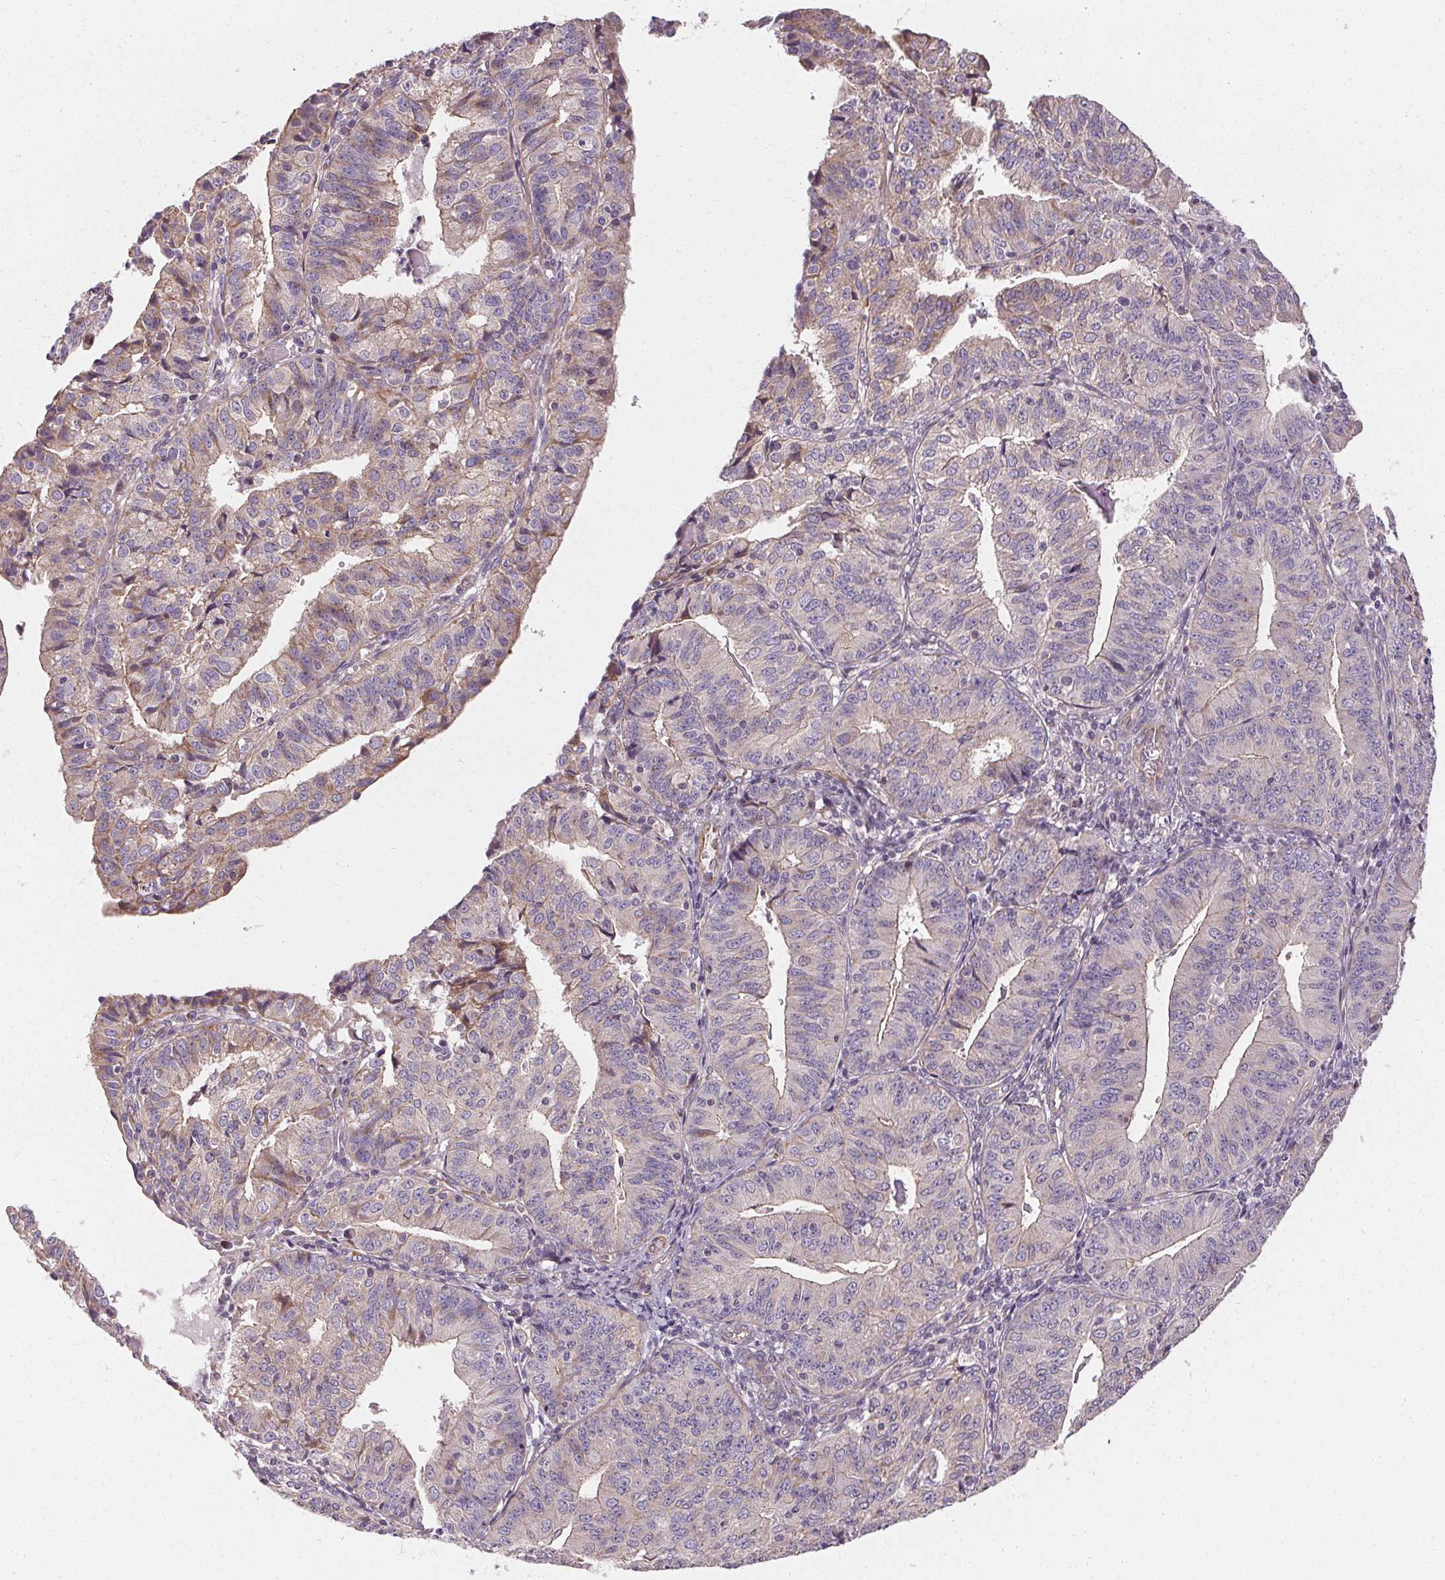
{"staining": {"intensity": "negative", "quantity": "none", "location": "none"}, "tissue": "endometrial cancer", "cell_type": "Tumor cells", "image_type": "cancer", "snomed": [{"axis": "morphology", "description": "Adenocarcinoma, NOS"}, {"axis": "topography", "description": "Endometrium"}], "caption": "A high-resolution image shows immunohistochemistry staining of adenocarcinoma (endometrial), which reveals no significant staining in tumor cells. (Stains: DAB immunohistochemistry (IHC) with hematoxylin counter stain, Microscopy: brightfield microscopy at high magnification).", "gene": "APLP1", "patient": {"sex": "female", "age": 56}}